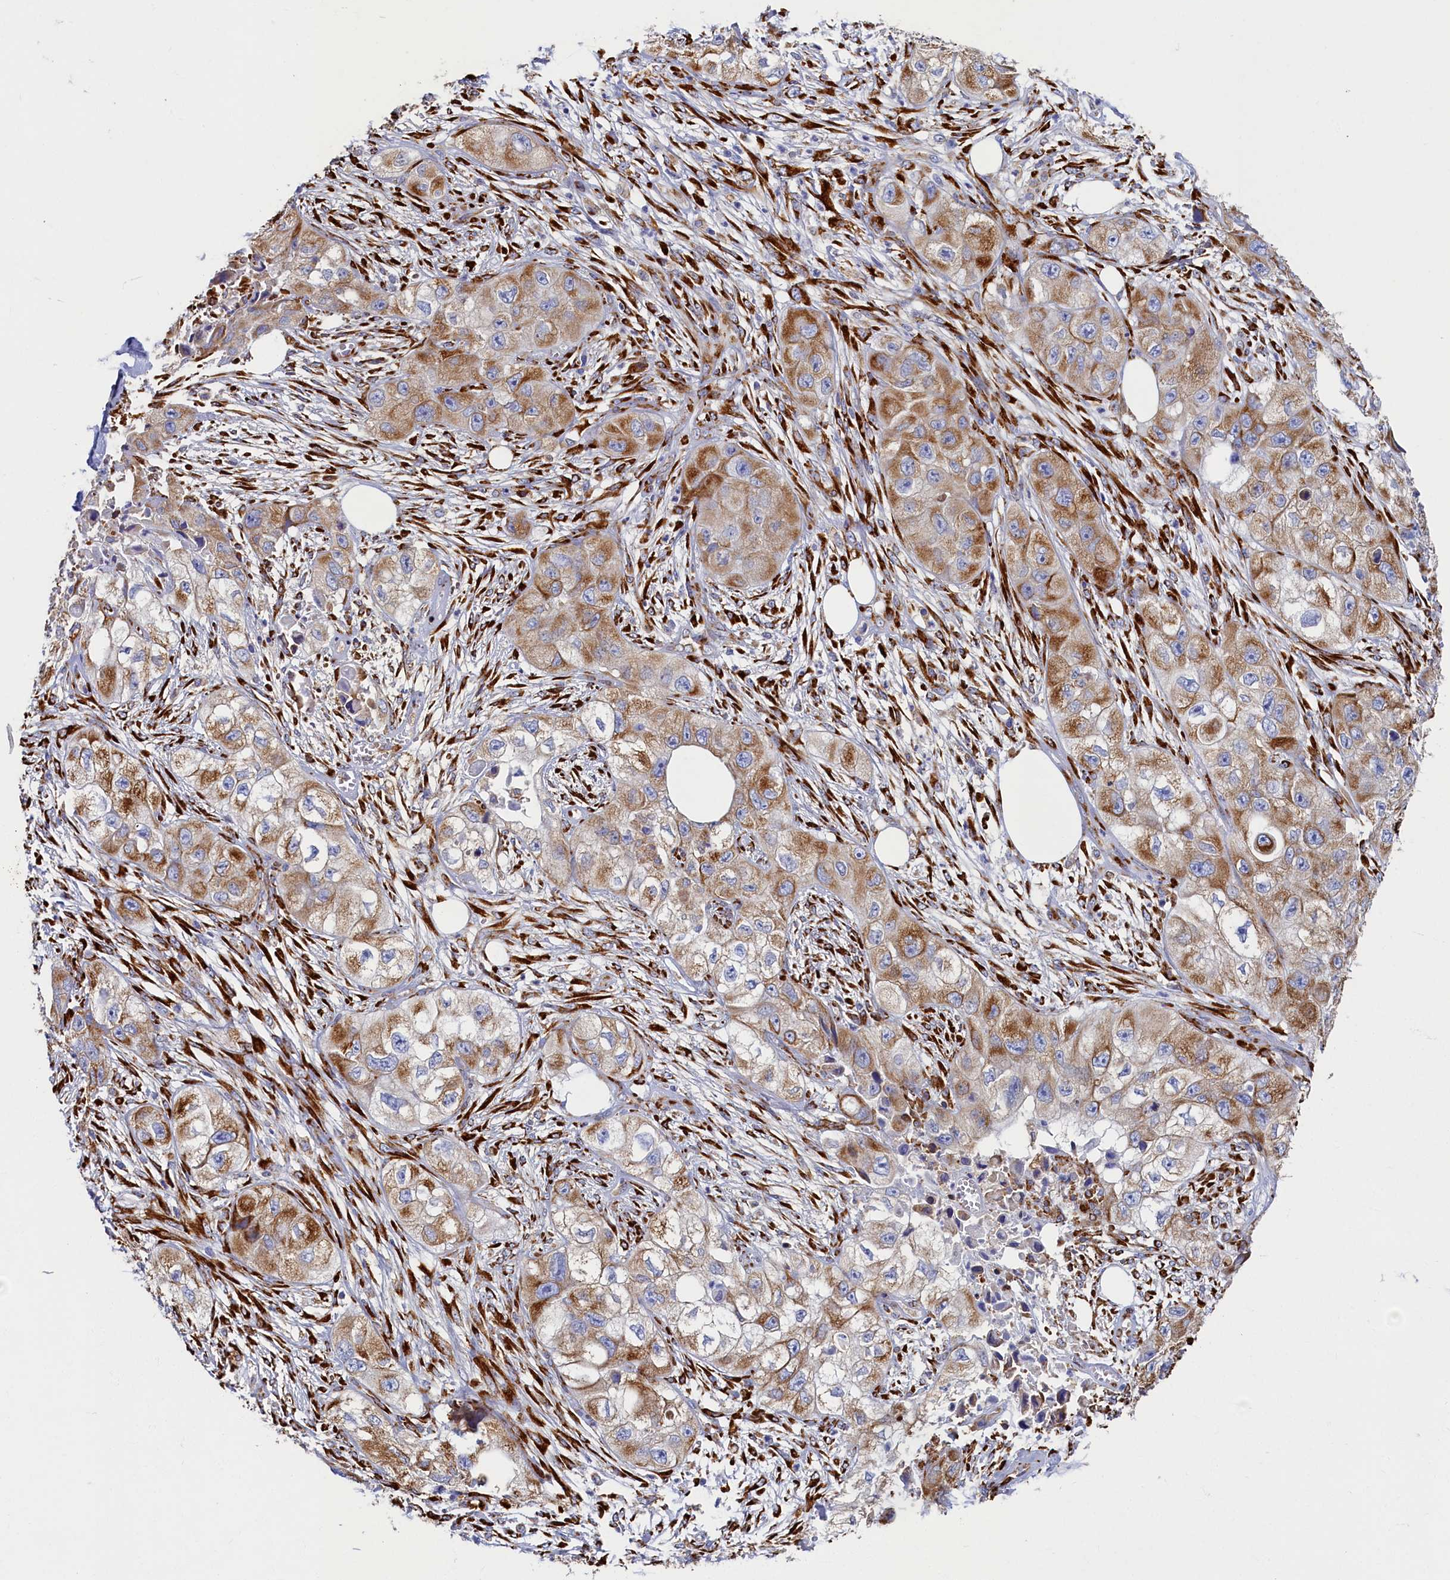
{"staining": {"intensity": "moderate", "quantity": ">75%", "location": "cytoplasmic/membranous"}, "tissue": "skin cancer", "cell_type": "Tumor cells", "image_type": "cancer", "snomed": [{"axis": "morphology", "description": "Squamous cell carcinoma, NOS"}, {"axis": "topography", "description": "Skin"}, {"axis": "topography", "description": "Subcutis"}], "caption": "Protein analysis of skin cancer tissue shows moderate cytoplasmic/membranous staining in approximately >75% of tumor cells.", "gene": "TMEM18", "patient": {"sex": "male", "age": 73}}